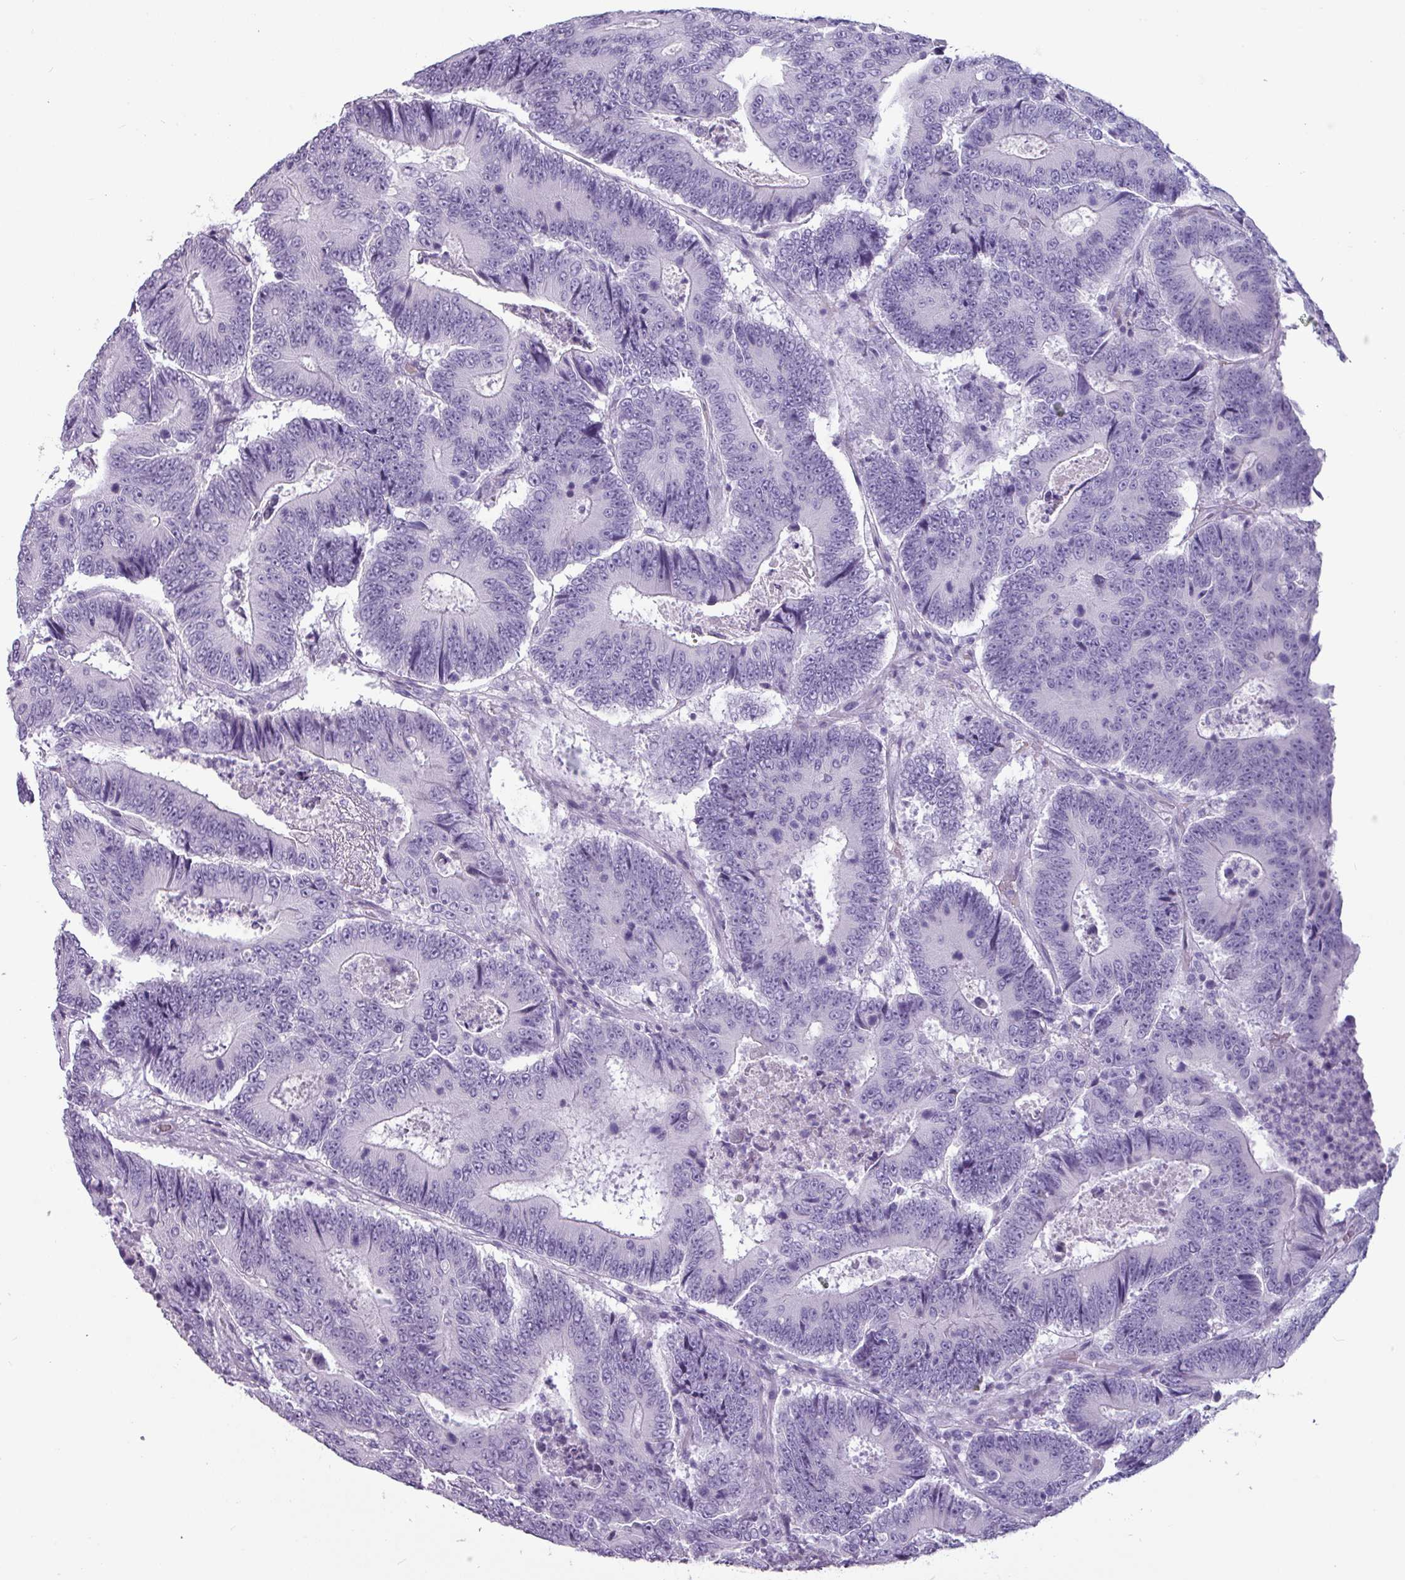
{"staining": {"intensity": "negative", "quantity": "none", "location": "none"}, "tissue": "colorectal cancer", "cell_type": "Tumor cells", "image_type": "cancer", "snomed": [{"axis": "morphology", "description": "Adenocarcinoma, NOS"}, {"axis": "topography", "description": "Colon"}], "caption": "Protein analysis of colorectal cancer demonstrates no significant staining in tumor cells.", "gene": "CRYBB2", "patient": {"sex": "male", "age": 83}}